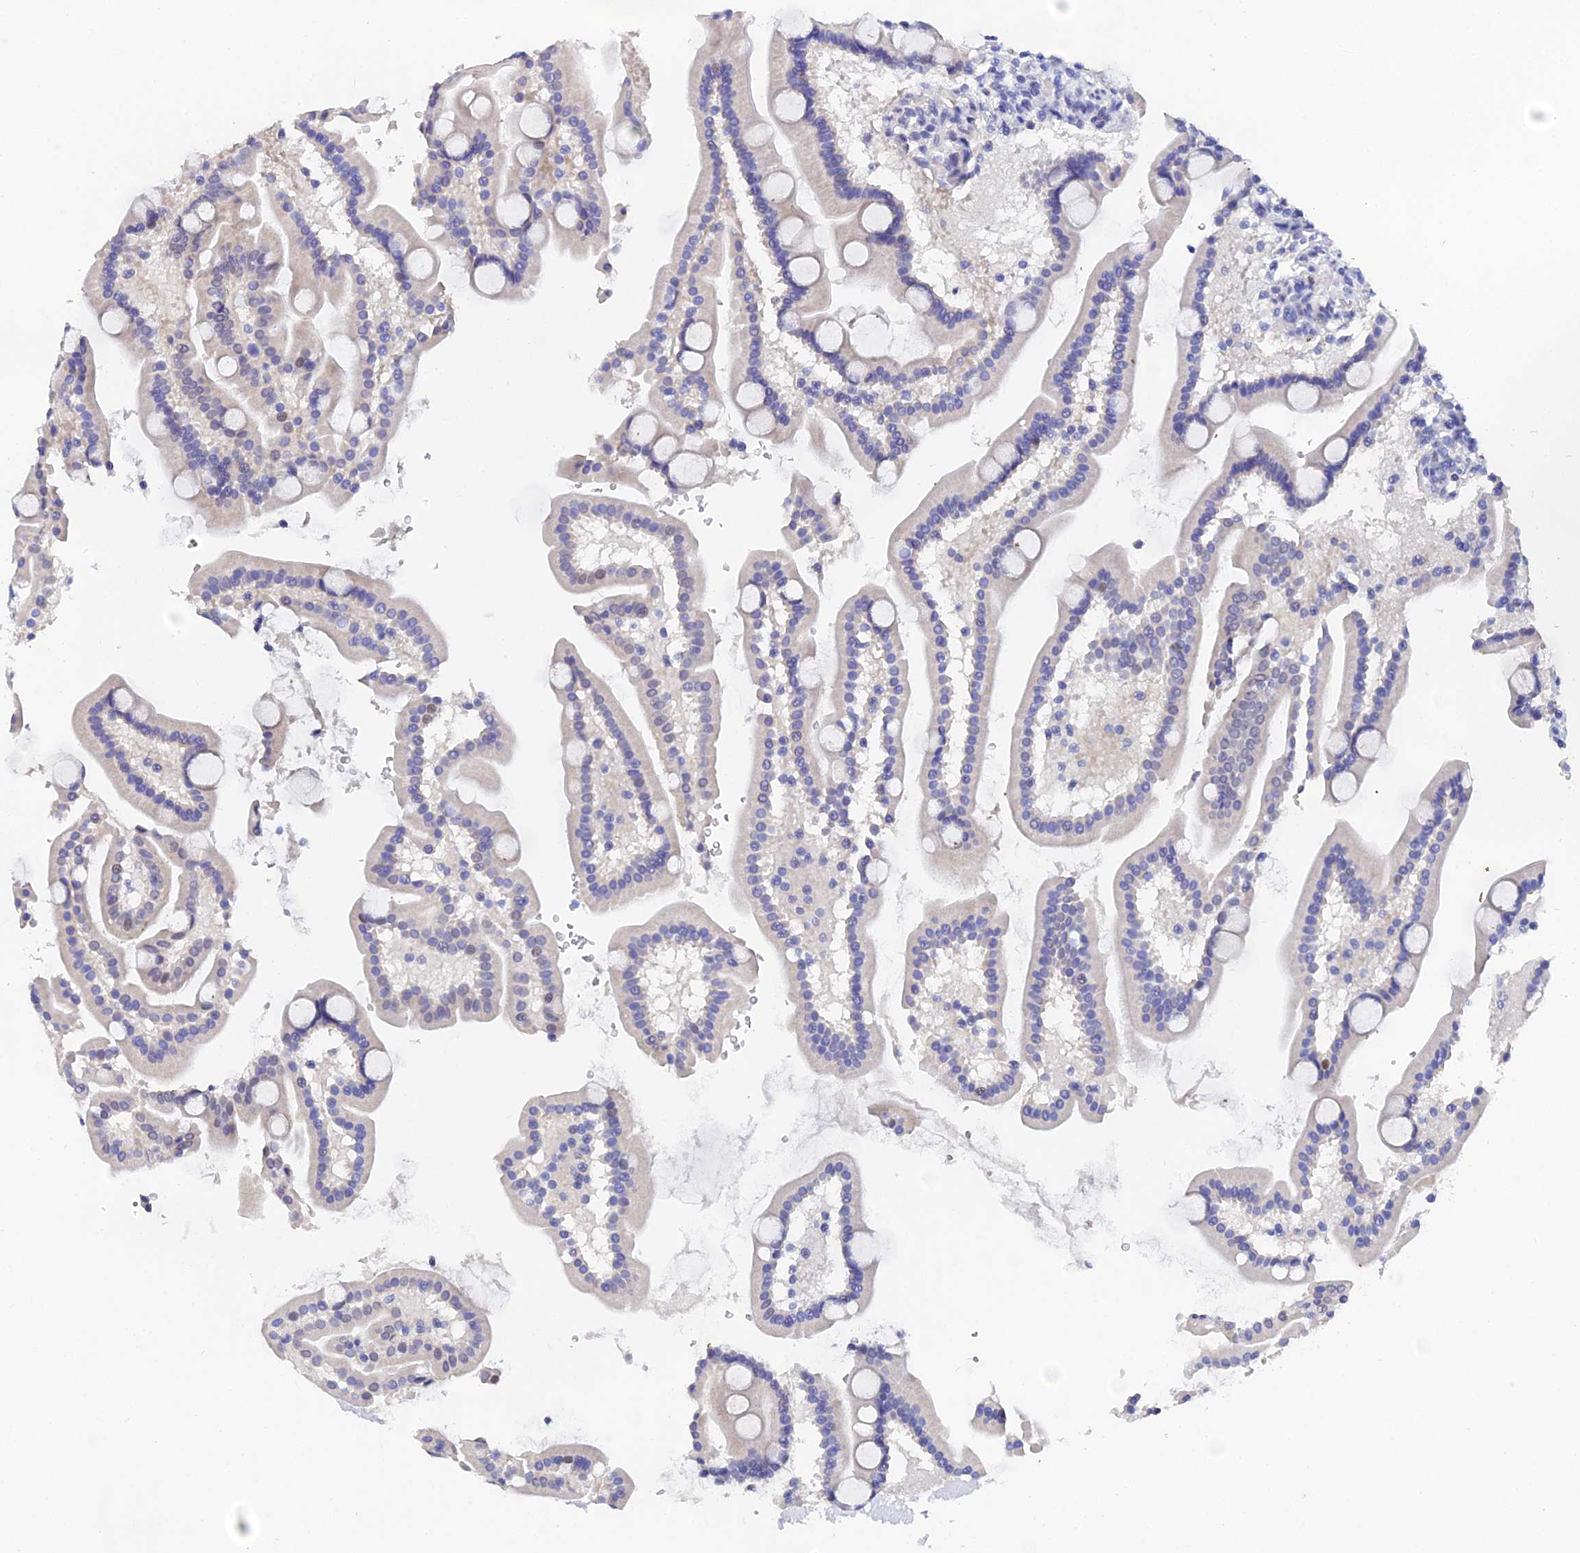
{"staining": {"intensity": "negative", "quantity": "none", "location": "none"}, "tissue": "duodenum", "cell_type": "Glandular cells", "image_type": "normal", "snomed": [{"axis": "morphology", "description": "Normal tissue, NOS"}, {"axis": "topography", "description": "Duodenum"}], "caption": "The image displays no significant expression in glandular cells of duodenum. (Stains: DAB IHC with hematoxylin counter stain, Microscopy: brightfield microscopy at high magnification).", "gene": "OCM2", "patient": {"sex": "male", "age": 55}}